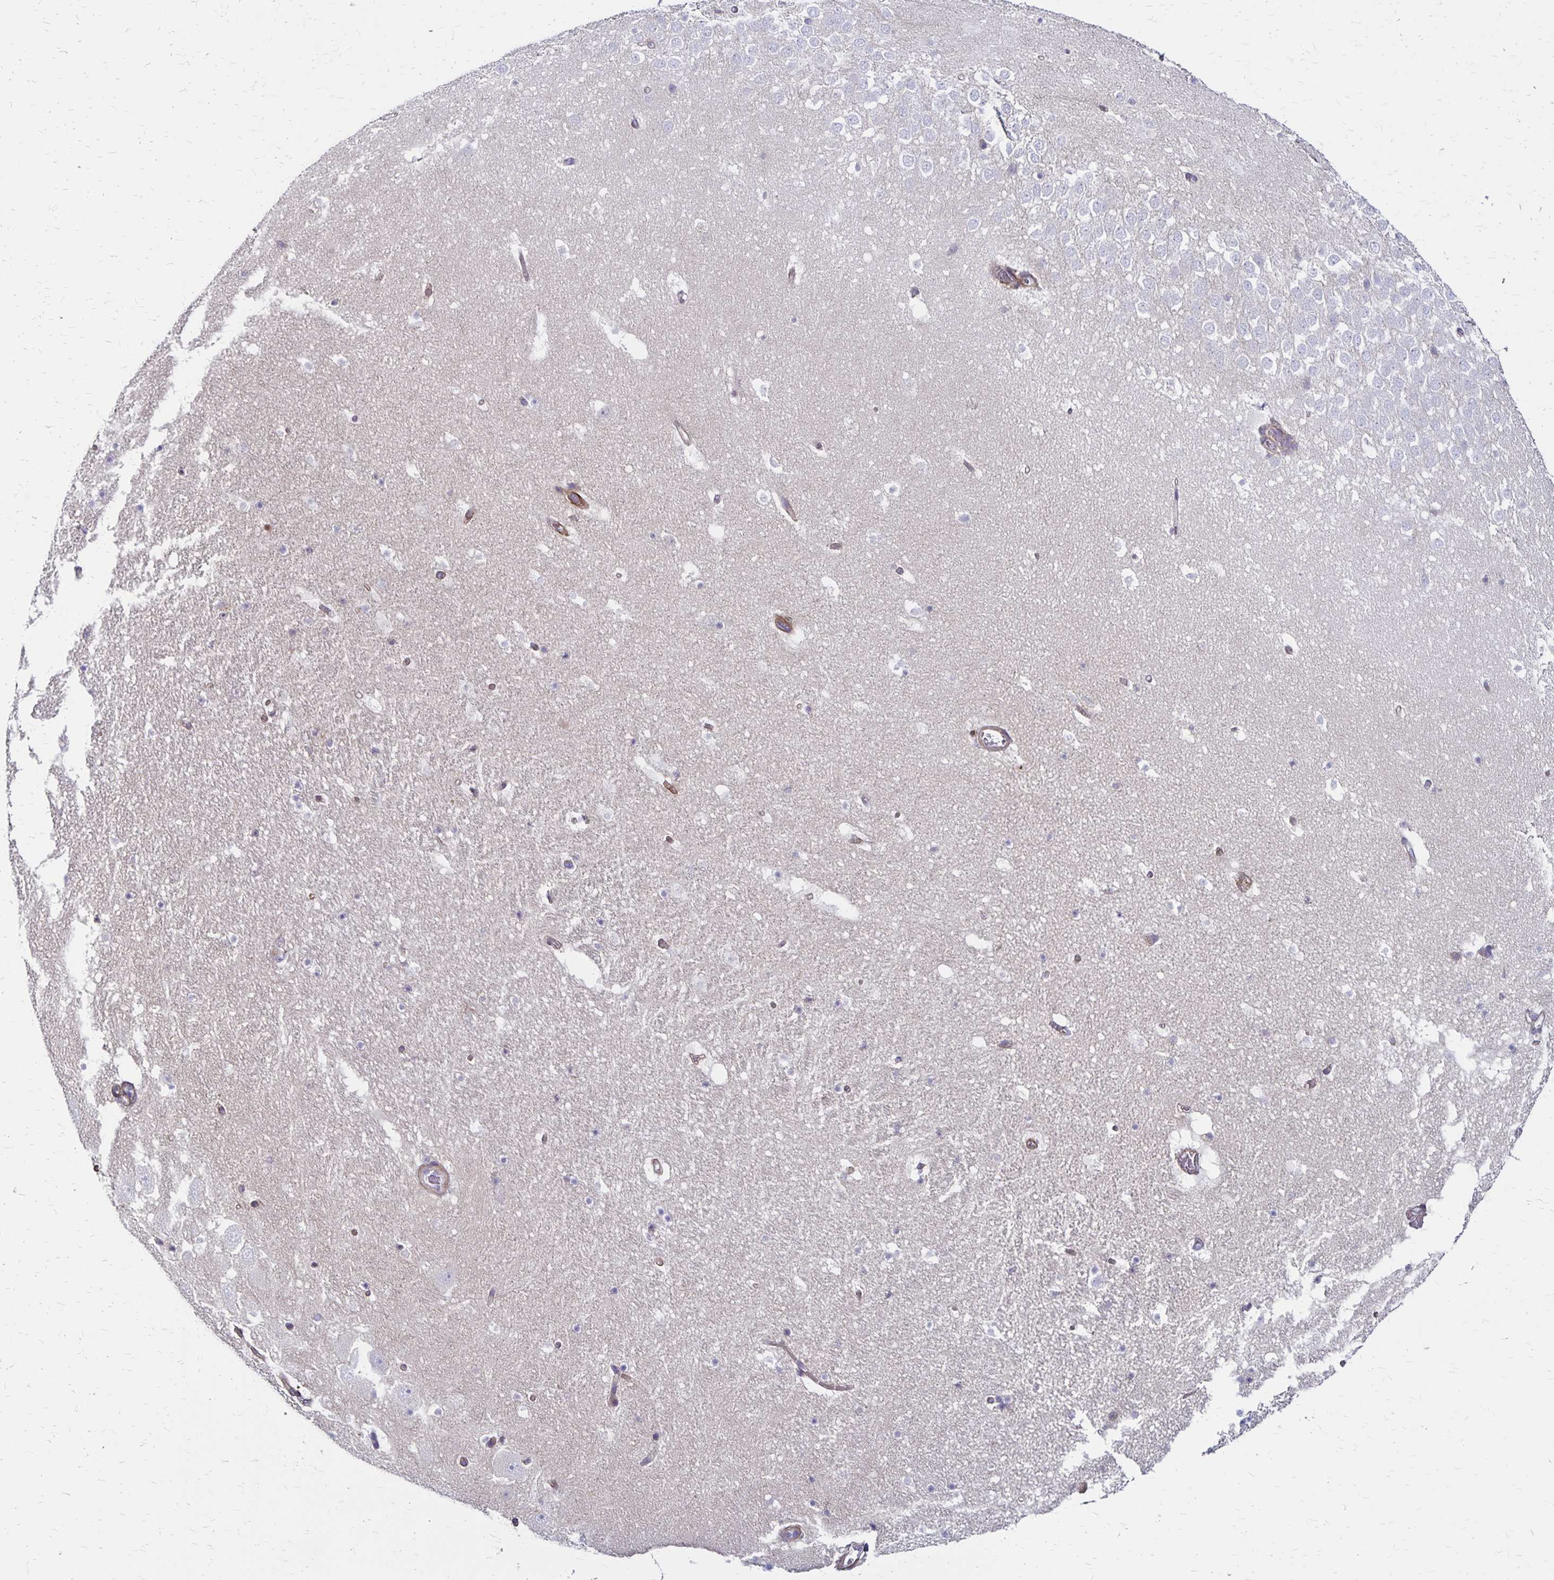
{"staining": {"intensity": "negative", "quantity": "none", "location": "none"}, "tissue": "hippocampus", "cell_type": "Glial cells", "image_type": "normal", "snomed": [{"axis": "morphology", "description": "Normal tissue, NOS"}, {"axis": "topography", "description": "Hippocampus"}], "caption": "Hippocampus was stained to show a protein in brown. There is no significant positivity in glial cells. (DAB (3,3'-diaminobenzidine) immunohistochemistry visualized using brightfield microscopy, high magnification).", "gene": "TNS3", "patient": {"sex": "female", "age": 42}}